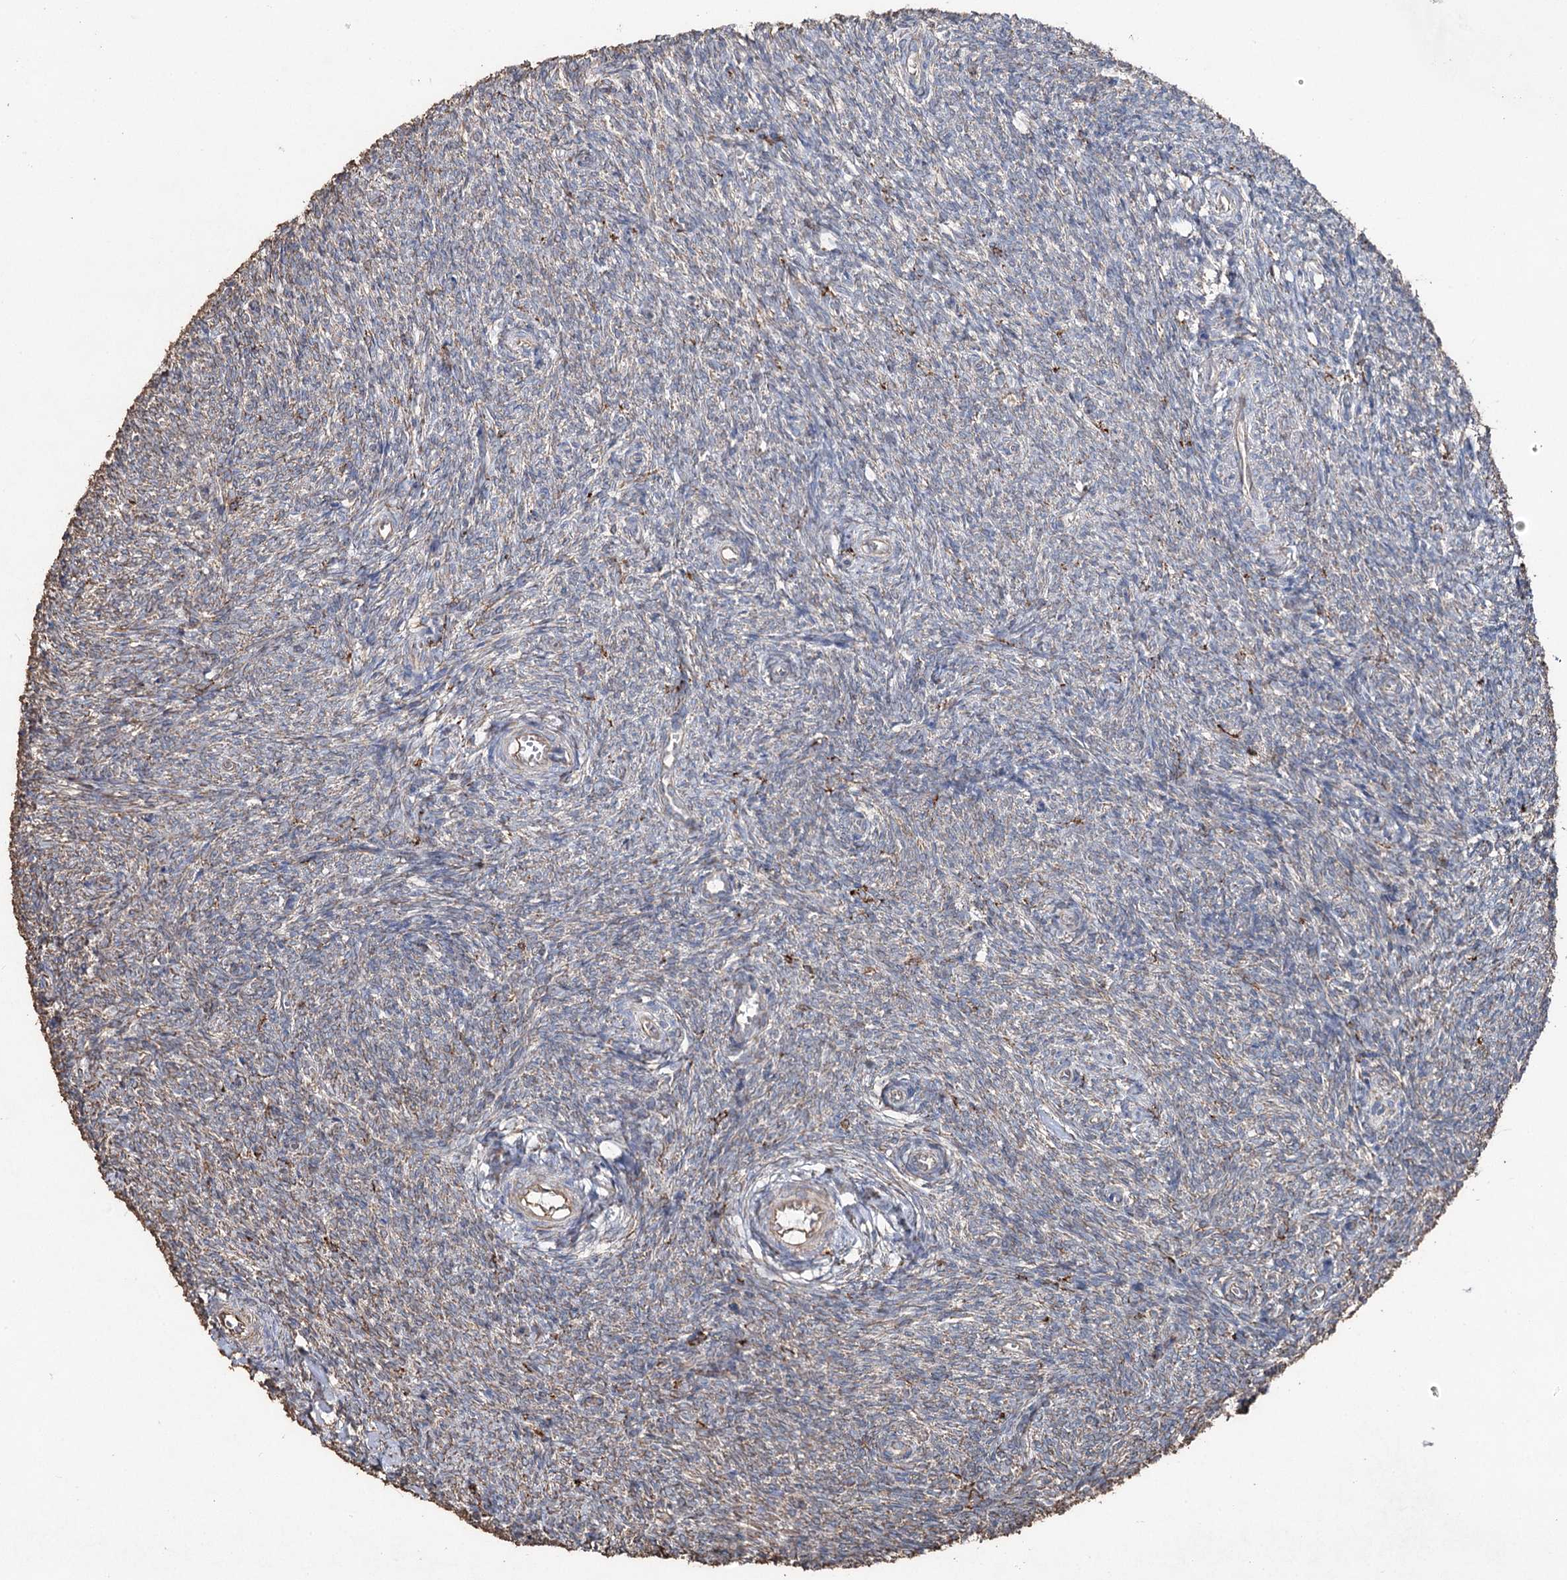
{"staining": {"intensity": "negative", "quantity": "none", "location": "none"}, "tissue": "ovary", "cell_type": "Ovarian stroma cells", "image_type": "normal", "snomed": [{"axis": "morphology", "description": "Normal tissue, NOS"}, {"axis": "topography", "description": "Ovary"}], "caption": "This histopathology image is of unremarkable ovary stained with immunohistochemistry (IHC) to label a protein in brown with the nuclei are counter-stained blue. There is no staining in ovarian stroma cells. (DAB (3,3'-diaminobenzidine) immunohistochemistry (IHC), high magnification).", "gene": "CLEC4M", "patient": {"sex": "female", "age": 44}}